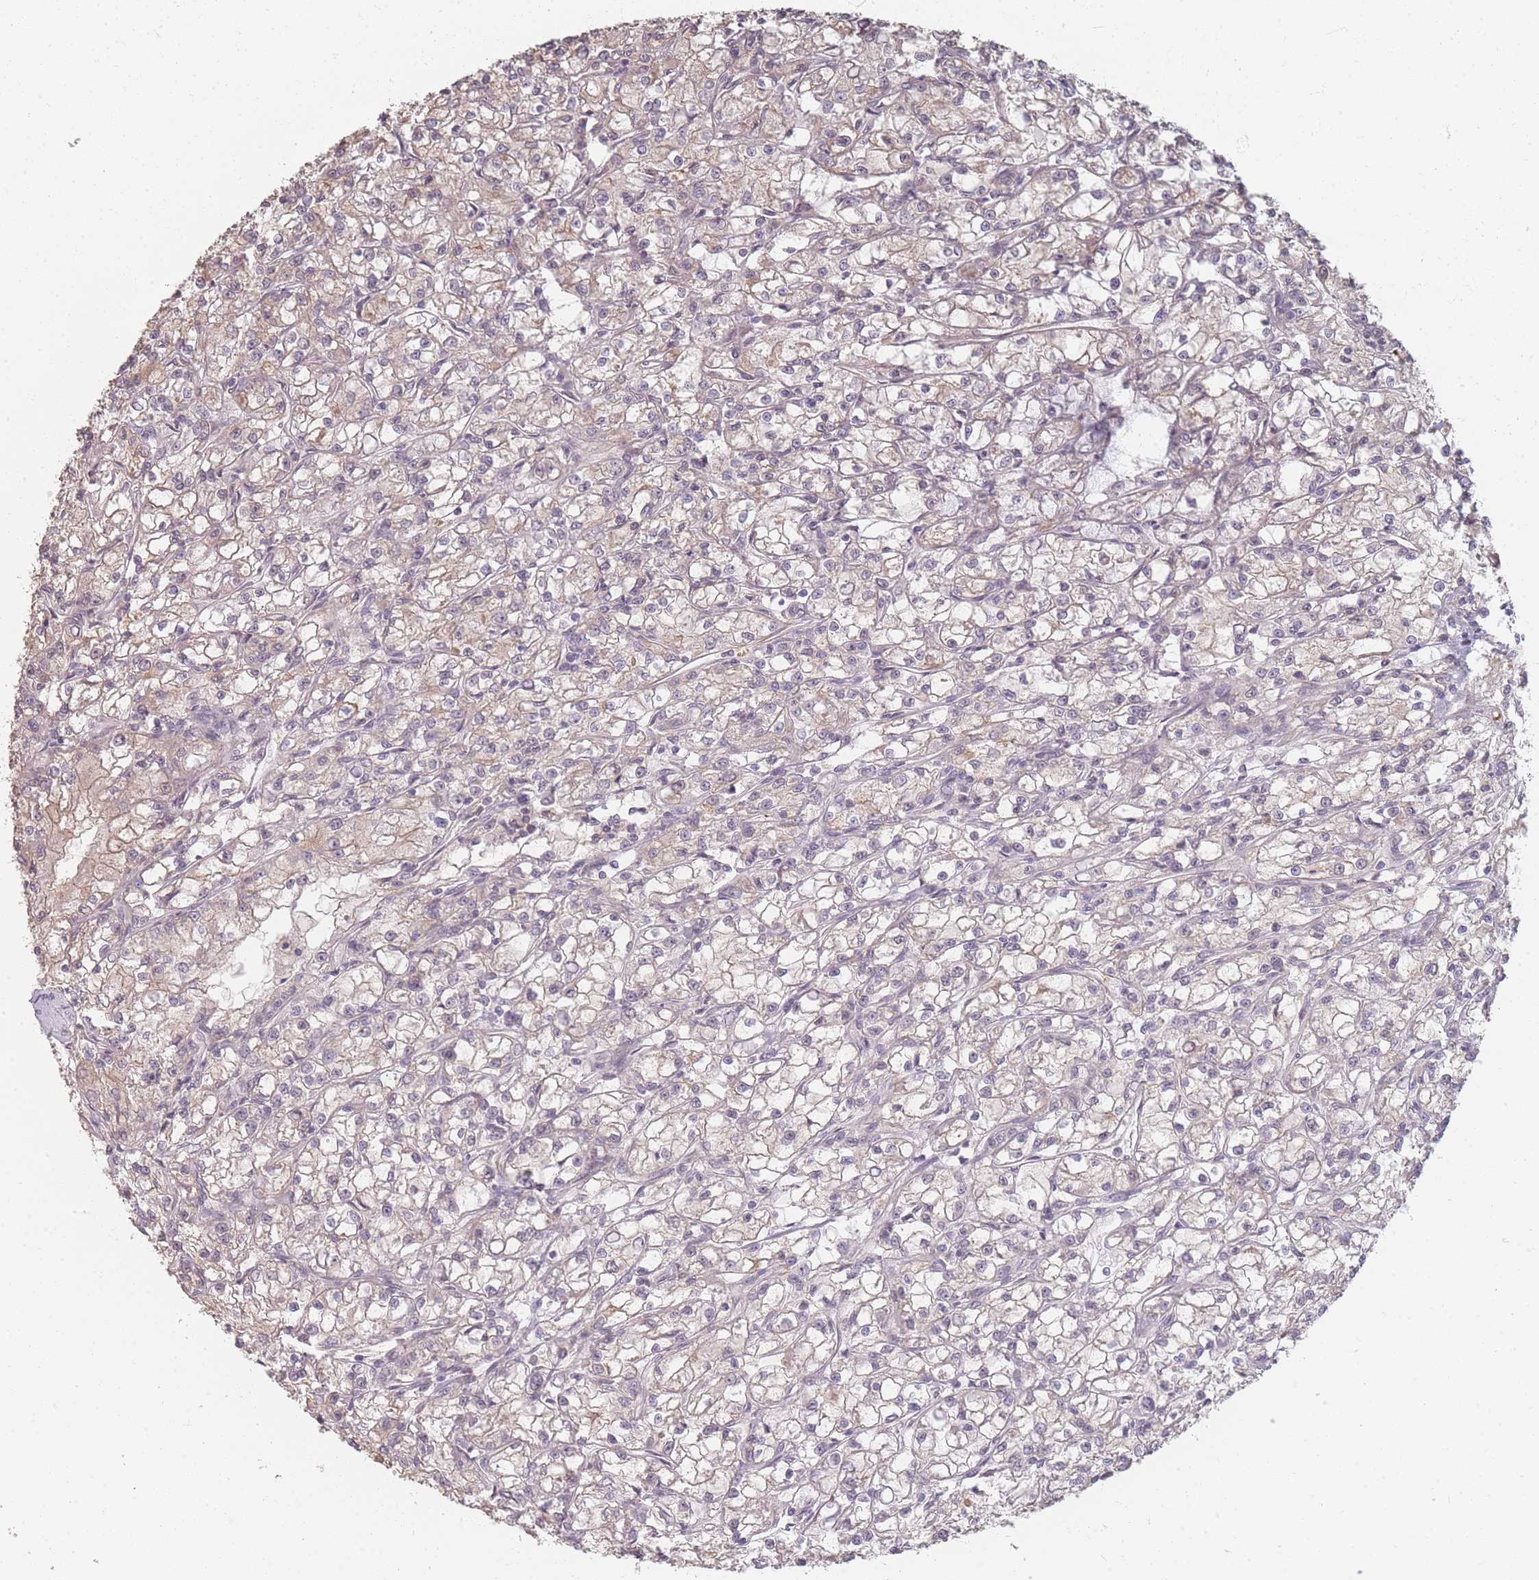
{"staining": {"intensity": "negative", "quantity": "none", "location": "none"}, "tissue": "renal cancer", "cell_type": "Tumor cells", "image_type": "cancer", "snomed": [{"axis": "morphology", "description": "Adenocarcinoma, NOS"}, {"axis": "topography", "description": "Kidney"}], "caption": "IHC micrograph of neoplastic tissue: human renal adenocarcinoma stained with DAB (3,3'-diaminobenzidine) reveals no significant protein staining in tumor cells. (DAB (3,3'-diaminobenzidine) immunohistochemistry visualized using brightfield microscopy, high magnification).", "gene": "RFTN1", "patient": {"sex": "female", "age": 59}}